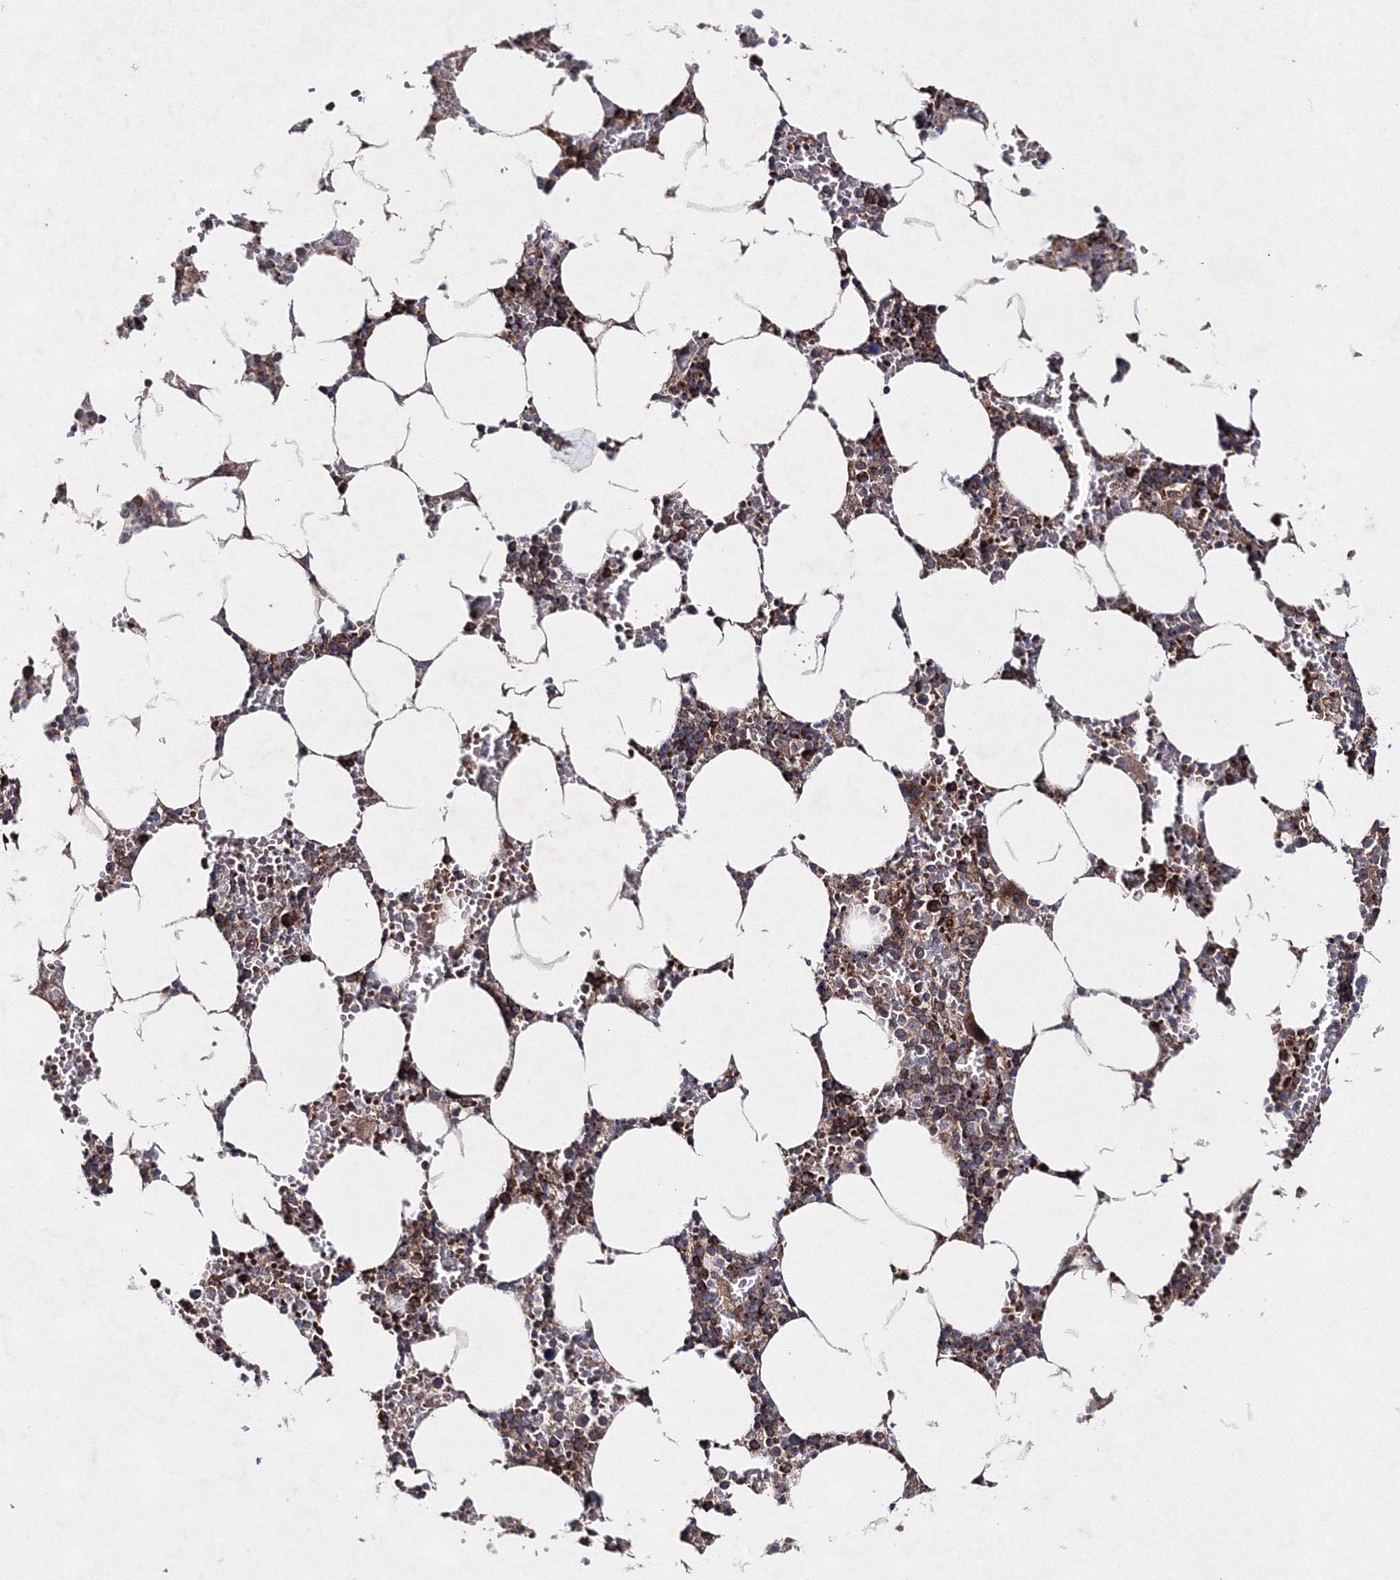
{"staining": {"intensity": "moderate", "quantity": ">75%", "location": "cytoplasmic/membranous"}, "tissue": "bone marrow", "cell_type": "Hematopoietic cells", "image_type": "normal", "snomed": [{"axis": "morphology", "description": "Normal tissue, NOS"}, {"axis": "topography", "description": "Bone marrow"}], "caption": "Immunohistochemical staining of unremarkable human bone marrow shows medium levels of moderate cytoplasmic/membranous positivity in about >75% of hematopoietic cells. (Brightfield microscopy of DAB IHC at high magnification).", "gene": "GFM1", "patient": {"sex": "male", "age": 70}}